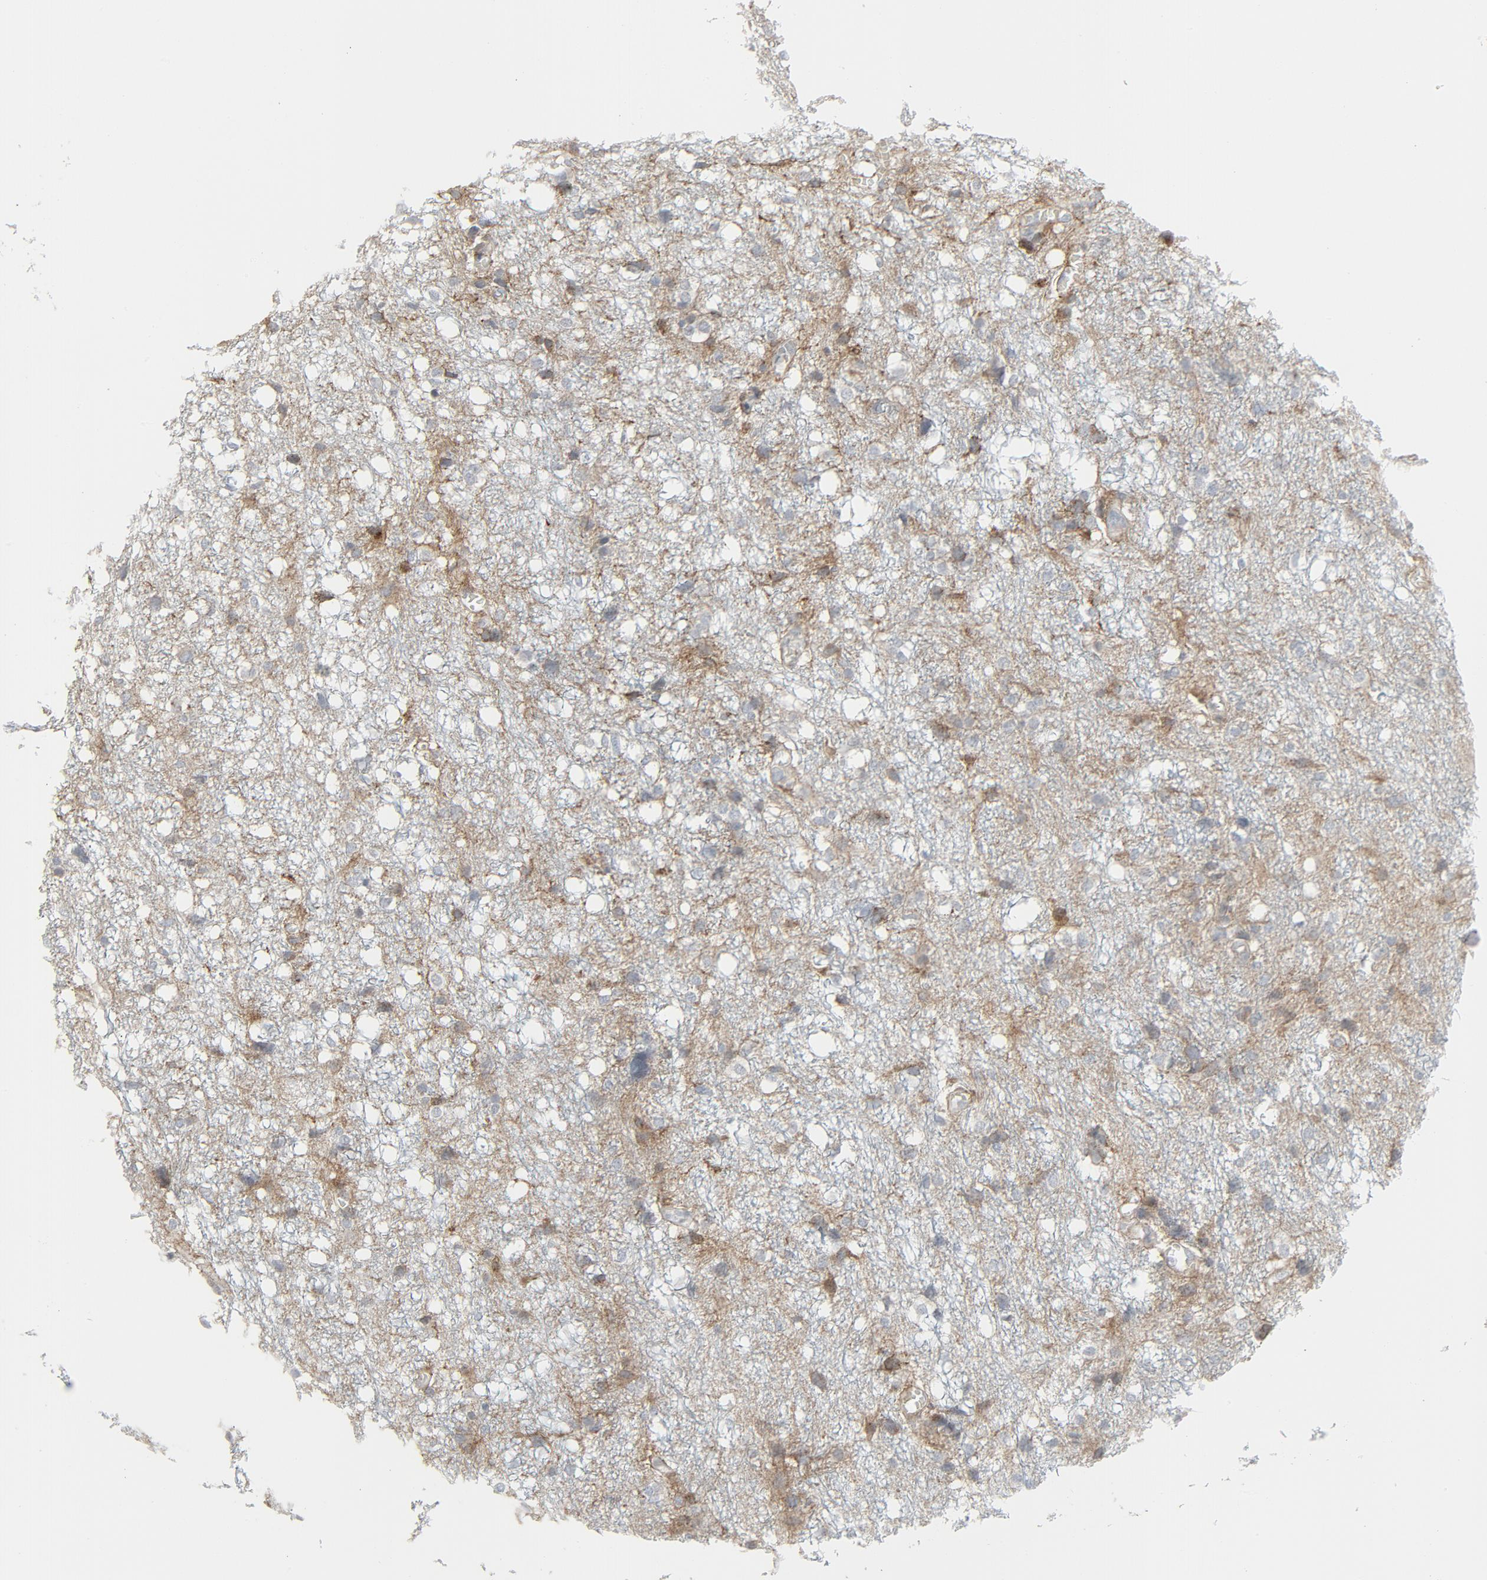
{"staining": {"intensity": "weak", "quantity": "25%-75%", "location": "cytoplasmic/membranous"}, "tissue": "glioma", "cell_type": "Tumor cells", "image_type": "cancer", "snomed": [{"axis": "morphology", "description": "Glioma, malignant, High grade"}, {"axis": "topography", "description": "Brain"}], "caption": "Malignant glioma (high-grade) stained with a brown dye demonstrates weak cytoplasmic/membranous positive staining in approximately 25%-75% of tumor cells.", "gene": "FGFR3", "patient": {"sex": "female", "age": 59}}